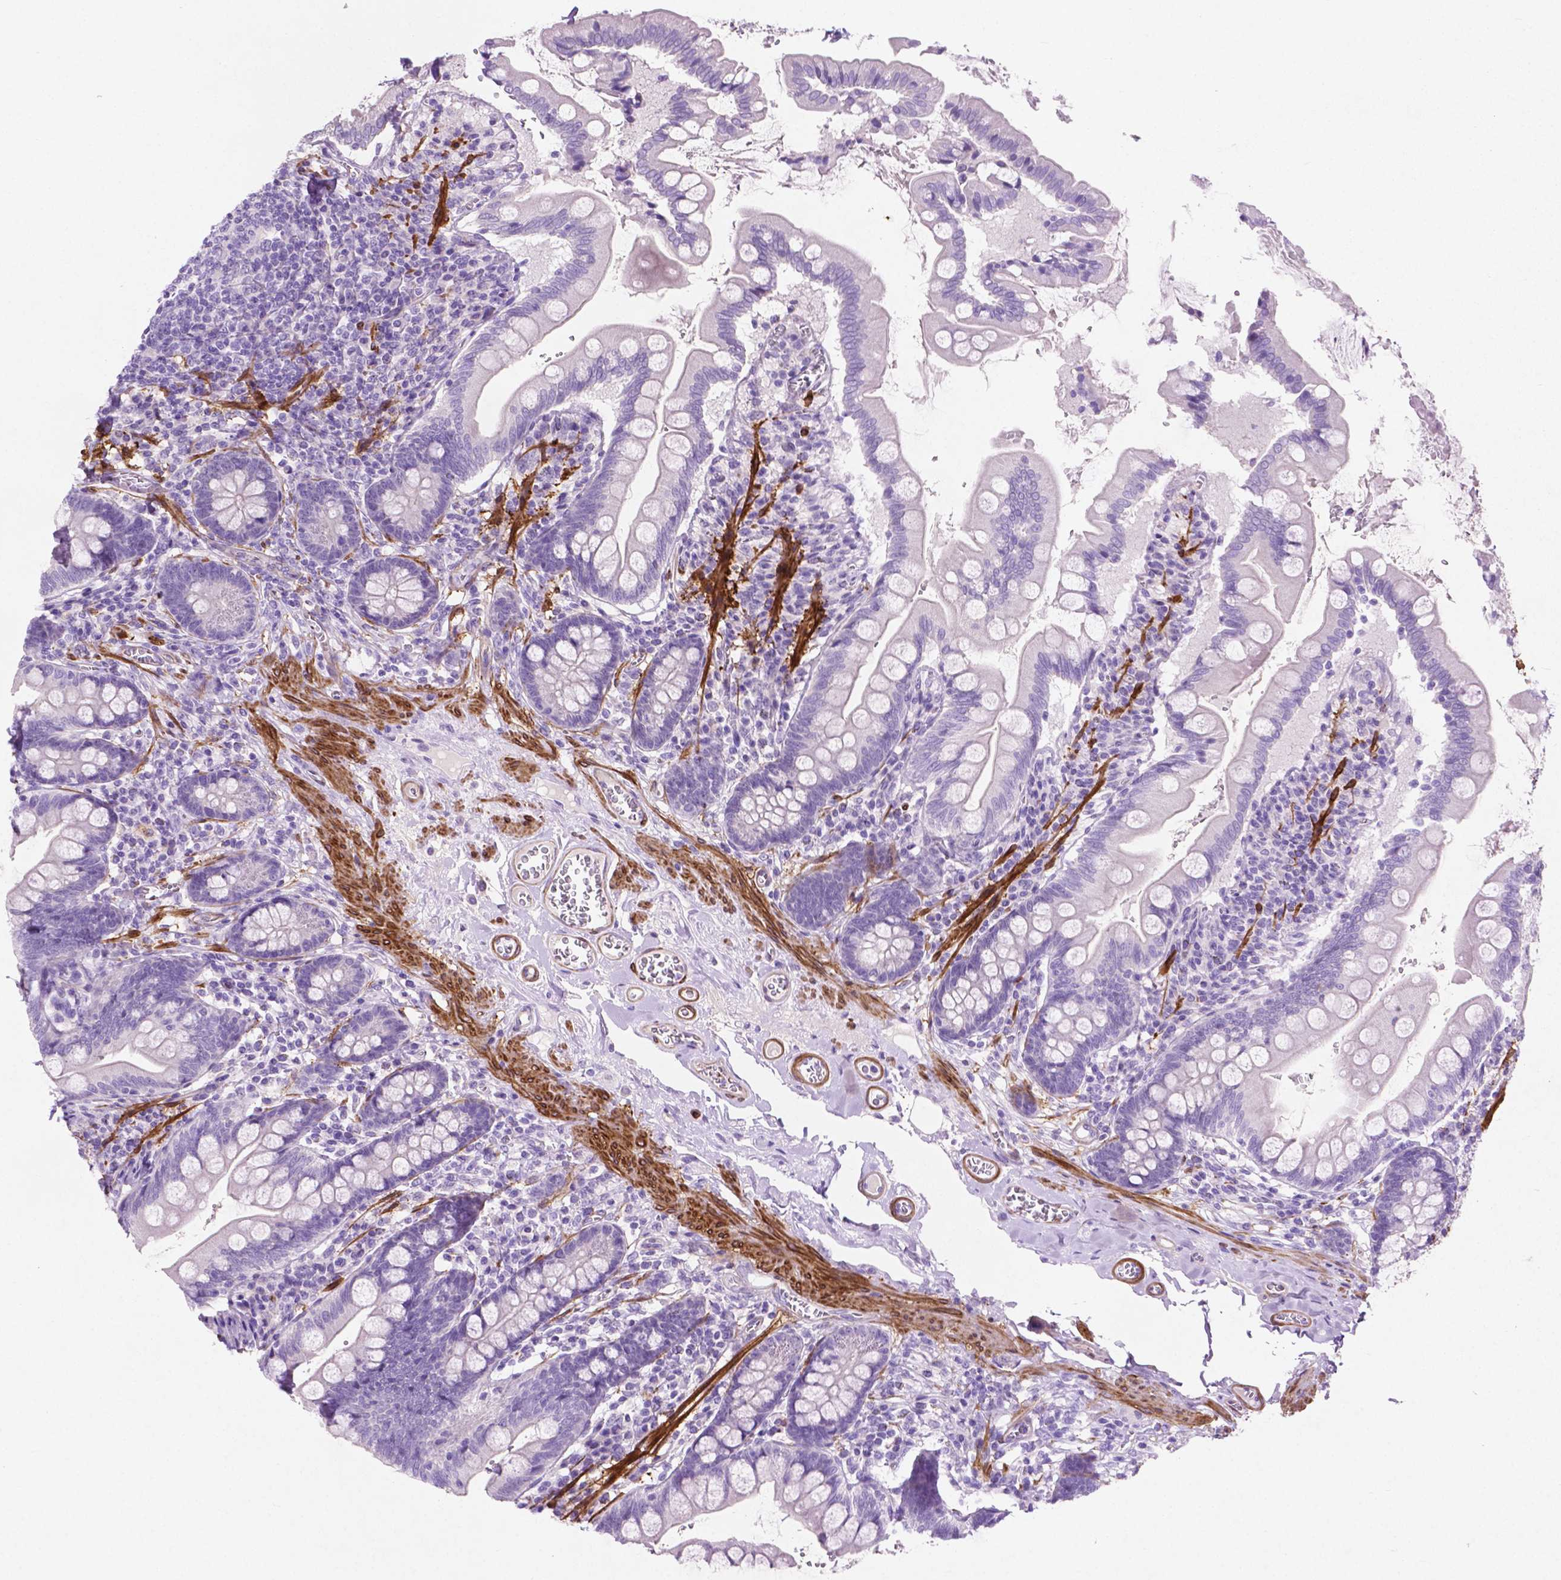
{"staining": {"intensity": "negative", "quantity": "none", "location": "none"}, "tissue": "small intestine", "cell_type": "Glandular cells", "image_type": "normal", "snomed": [{"axis": "morphology", "description": "Normal tissue, NOS"}, {"axis": "topography", "description": "Small intestine"}], "caption": "Immunohistochemistry (IHC) of unremarkable human small intestine displays no staining in glandular cells. Nuclei are stained in blue.", "gene": "ASPG", "patient": {"sex": "female", "age": 56}}